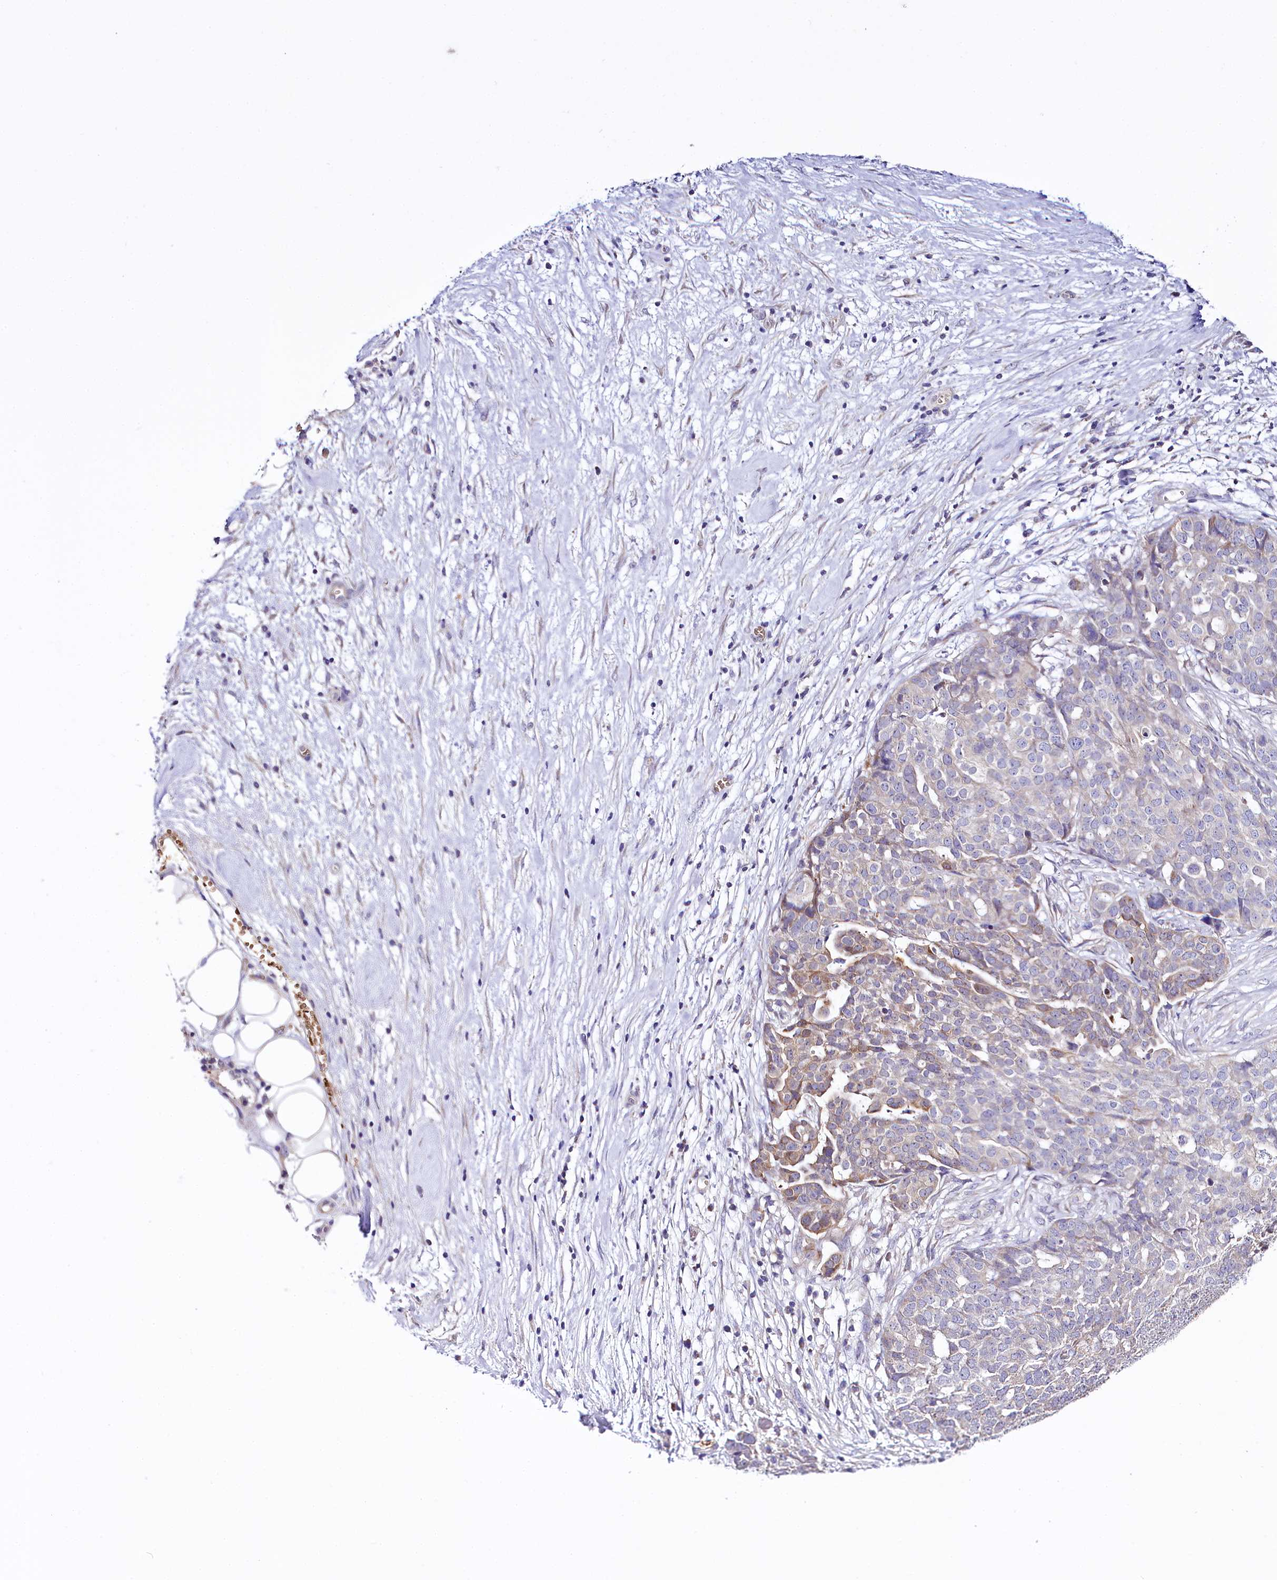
{"staining": {"intensity": "moderate", "quantity": "<25%", "location": "cytoplasmic/membranous"}, "tissue": "ovarian cancer", "cell_type": "Tumor cells", "image_type": "cancer", "snomed": [{"axis": "morphology", "description": "Cystadenocarcinoma, serous, NOS"}, {"axis": "topography", "description": "Soft tissue"}, {"axis": "topography", "description": "Ovary"}], "caption": "Ovarian serous cystadenocarcinoma was stained to show a protein in brown. There is low levels of moderate cytoplasmic/membranous expression in about <25% of tumor cells.", "gene": "CEP295", "patient": {"sex": "female", "age": 57}}